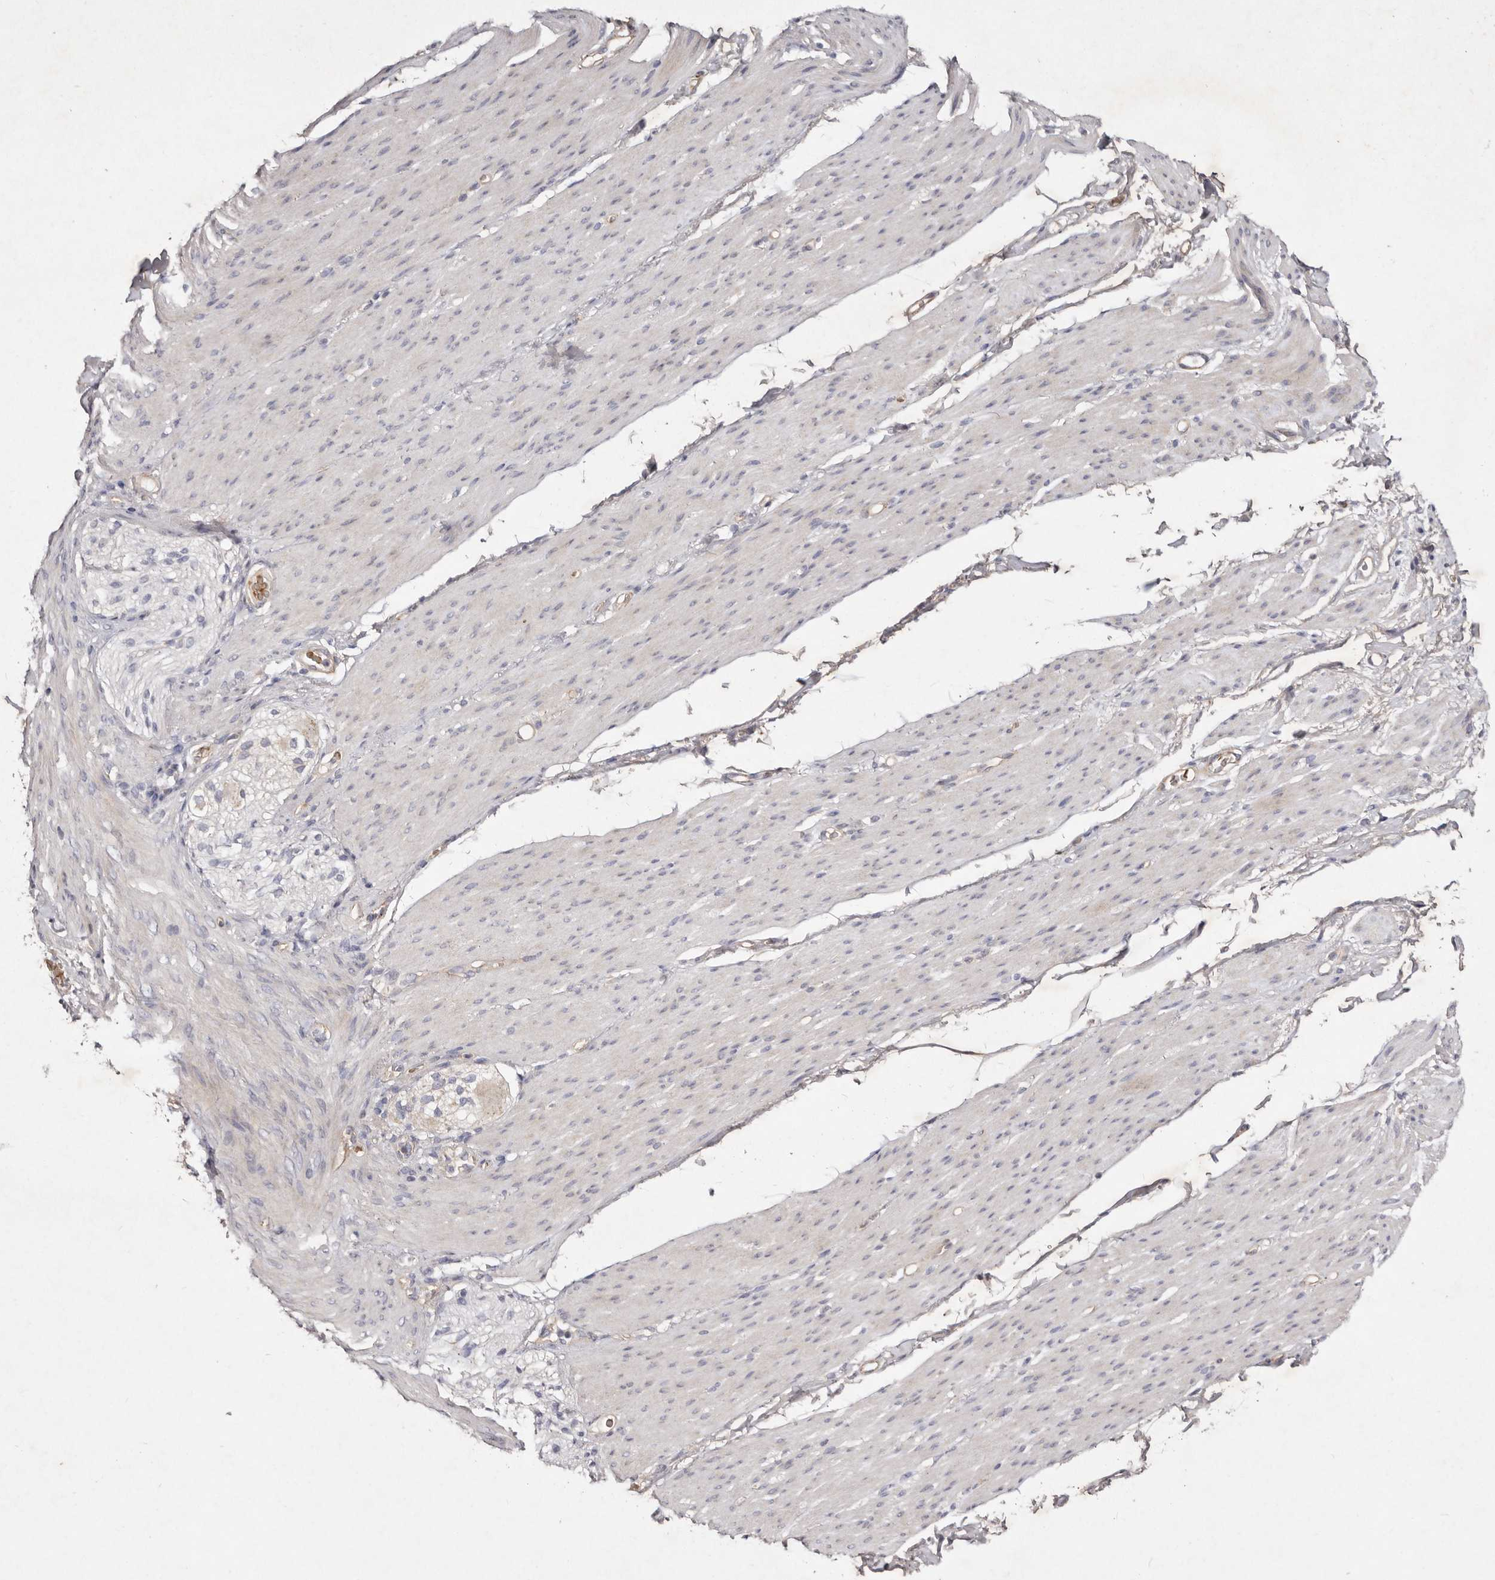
{"staining": {"intensity": "weak", "quantity": "25%-75%", "location": "cytoplasmic/membranous"}, "tissue": "smooth muscle", "cell_type": "Smooth muscle cells", "image_type": "normal", "snomed": [{"axis": "morphology", "description": "Normal tissue, NOS"}, {"axis": "topography", "description": "Colon"}, {"axis": "topography", "description": "Peripheral nerve tissue"}], "caption": "Immunohistochemistry (DAB (3,3'-diaminobenzidine)) staining of normal smooth muscle exhibits weak cytoplasmic/membranous protein expression in approximately 25%-75% of smooth muscle cells.", "gene": "SLC25A20", "patient": {"sex": "female", "age": 61}}